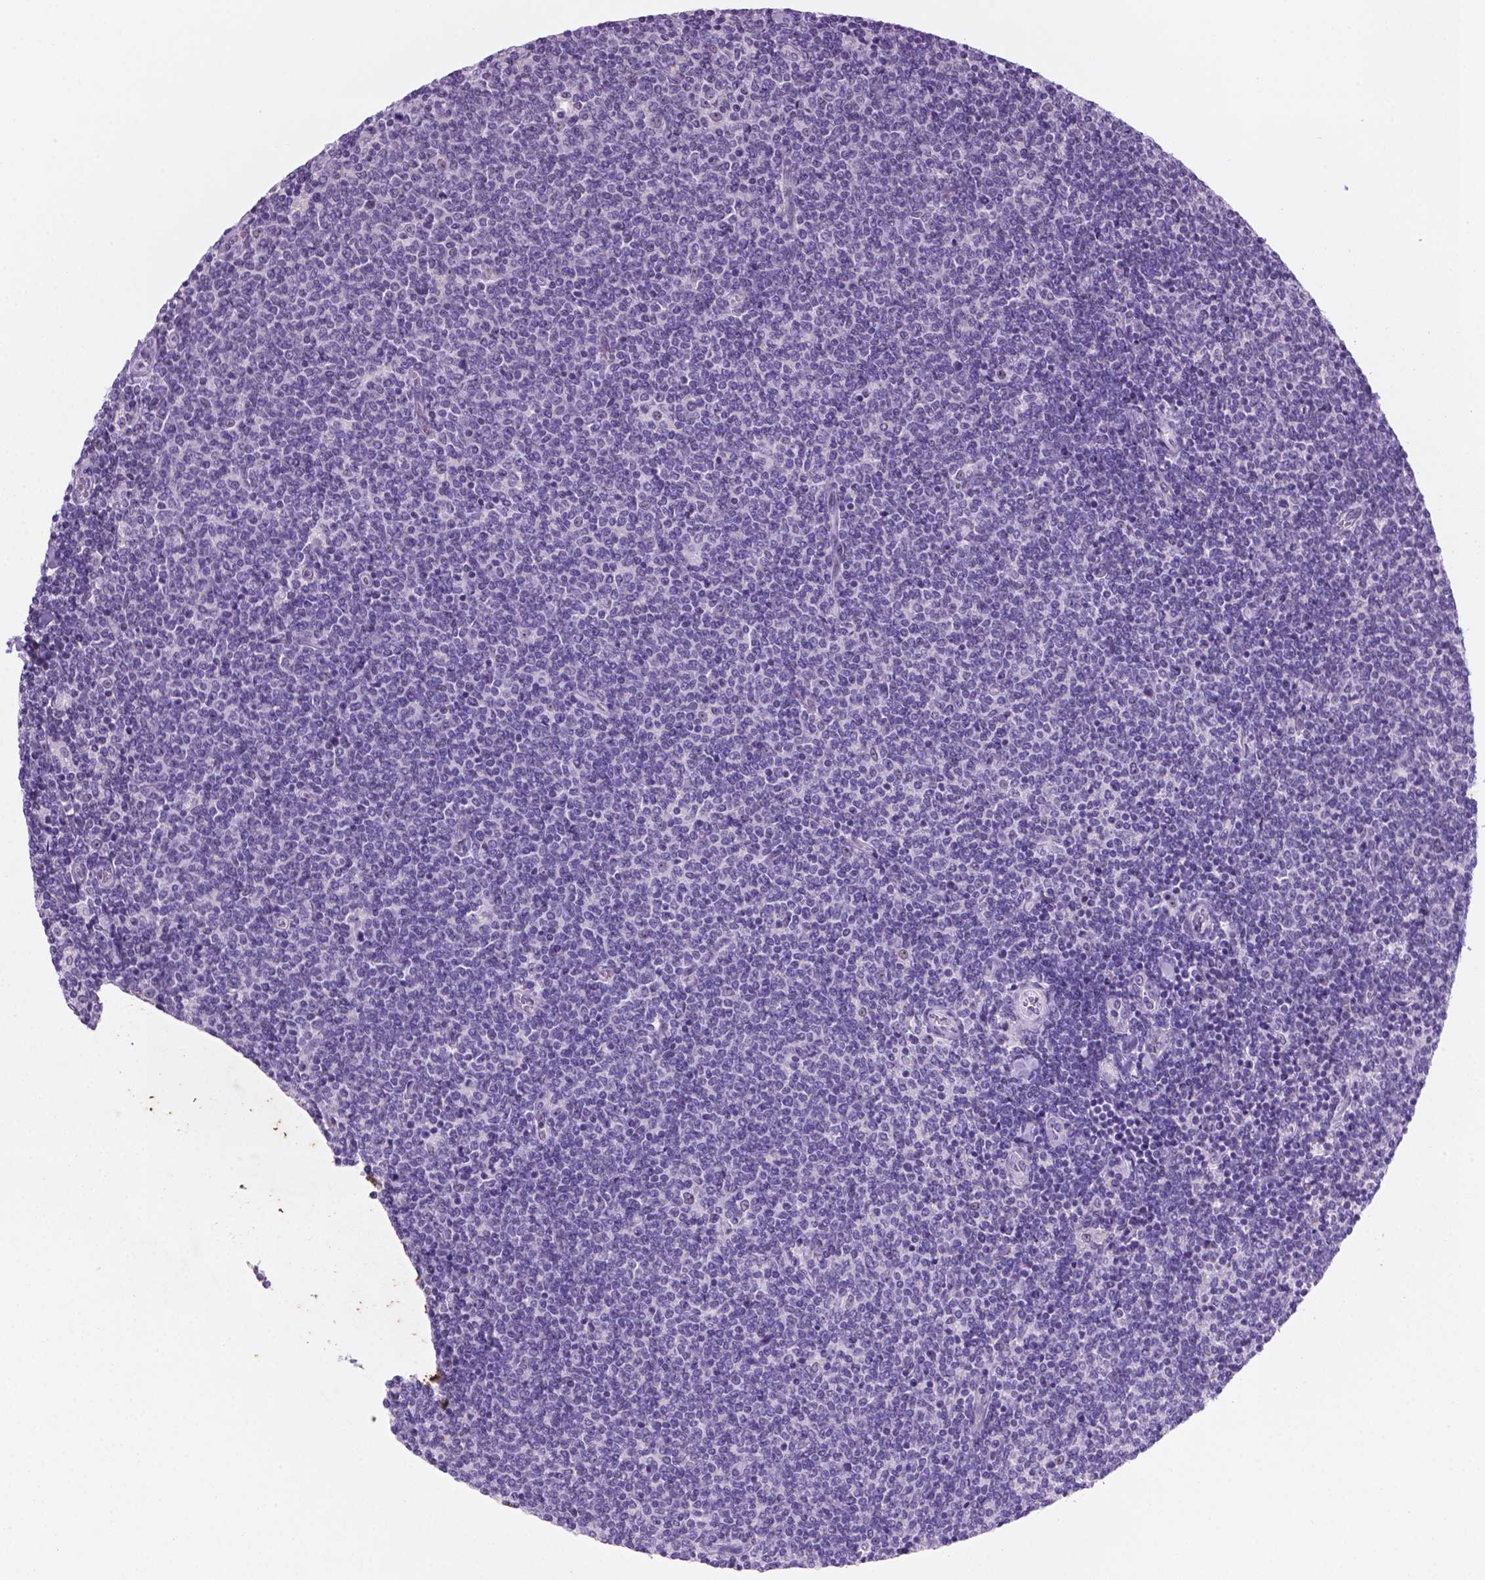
{"staining": {"intensity": "negative", "quantity": "none", "location": "none"}, "tissue": "lymphoma", "cell_type": "Tumor cells", "image_type": "cancer", "snomed": [{"axis": "morphology", "description": "Malignant lymphoma, non-Hodgkin's type, Low grade"}, {"axis": "topography", "description": "Lymph node"}], "caption": "Malignant lymphoma, non-Hodgkin's type (low-grade) was stained to show a protein in brown. There is no significant positivity in tumor cells.", "gene": "C18orf21", "patient": {"sex": "male", "age": 52}}